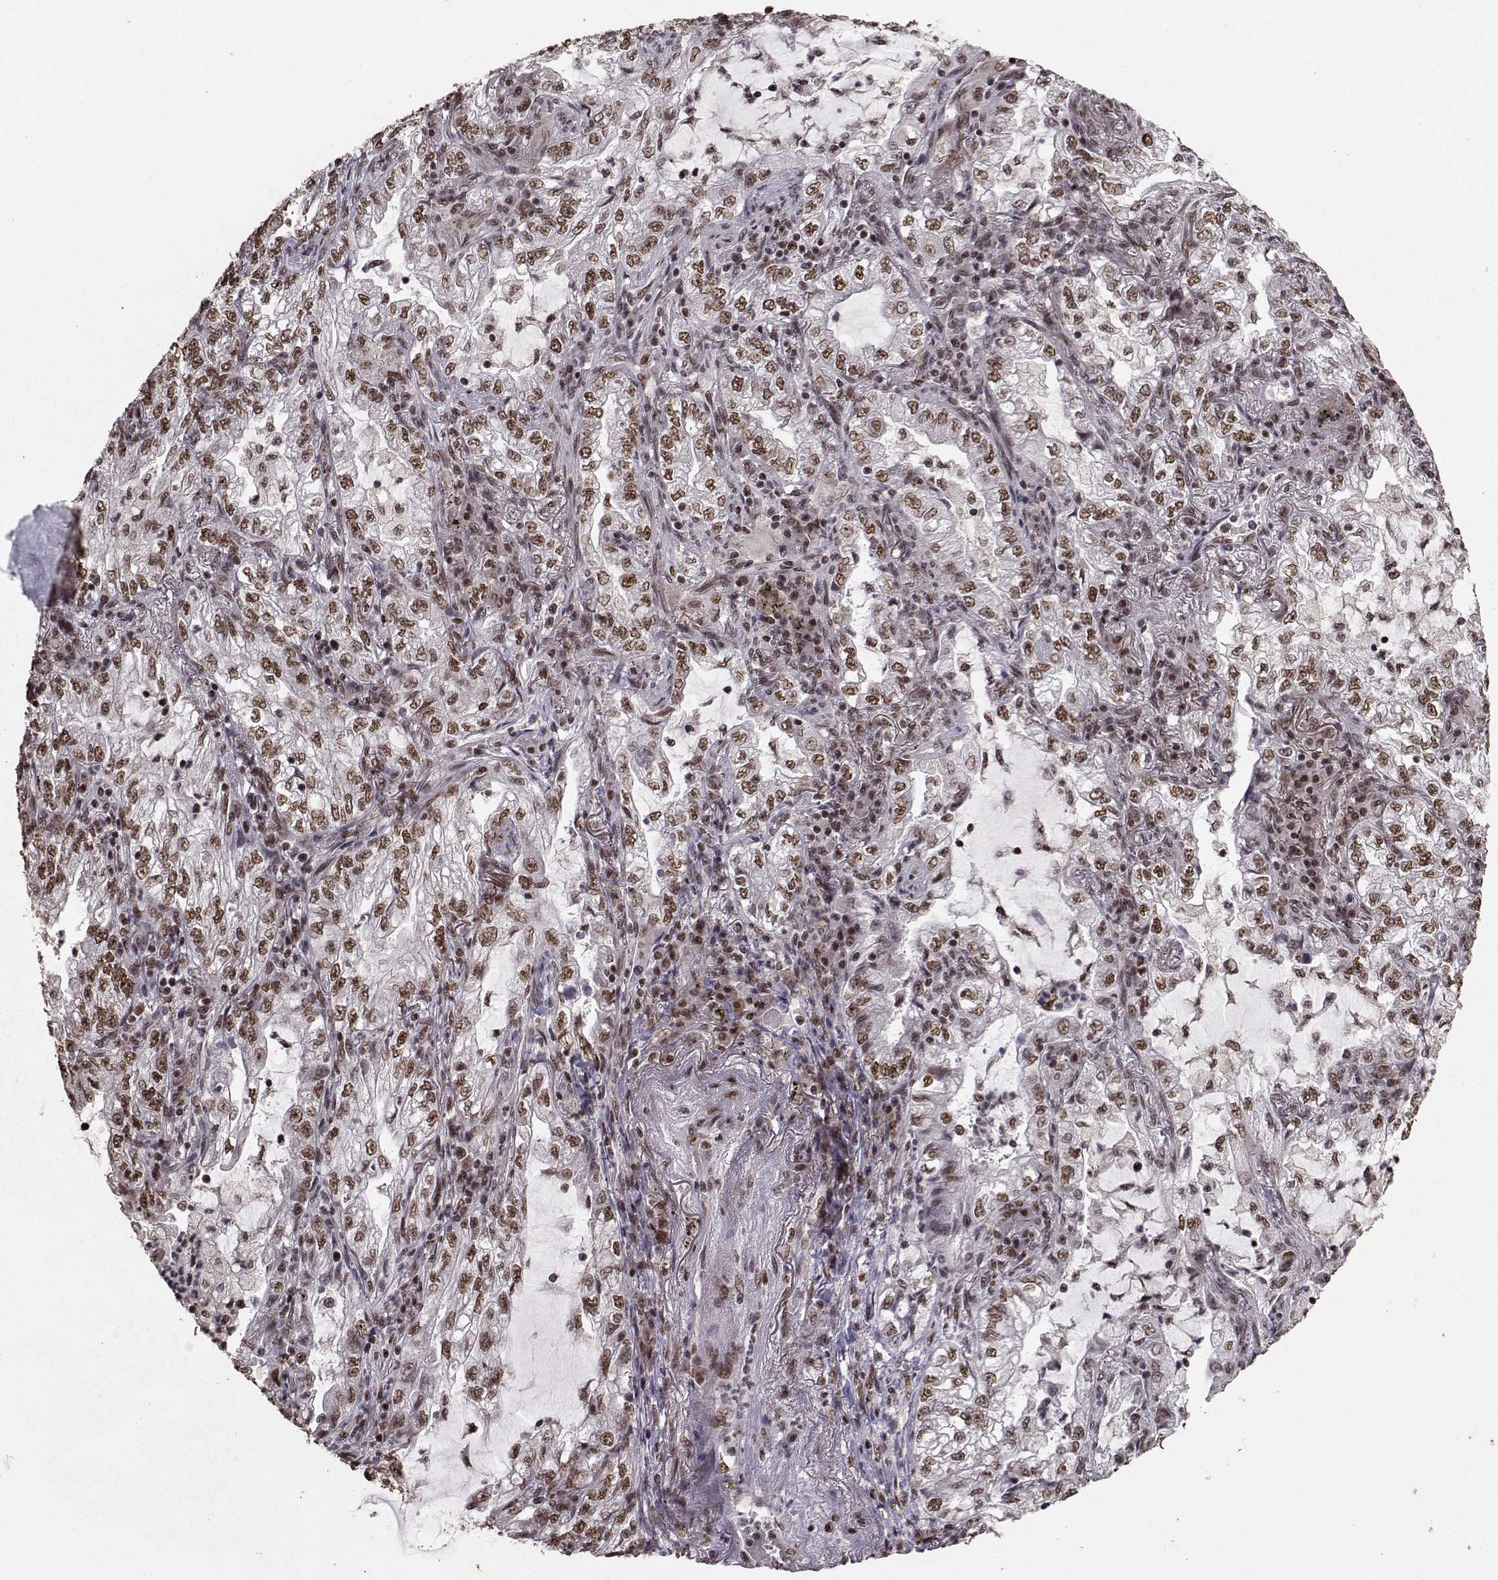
{"staining": {"intensity": "moderate", "quantity": ">75%", "location": "nuclear"}, "tissue": "lung cancer", "cell_type": "Tumor cells", "image_type": "cancer", "snomed": [{"axis": "morphology", "description": "Adenocarcinoma, NOS"}, {"axis": "topography", "description": "Lung"}], "caption": "Tumor cells exhibit moderate nuclear positivity in about >75% of cells in lung adenocarcinoma.", "gene": "SF1", "patient": {"sex": "female", "age": 73}}